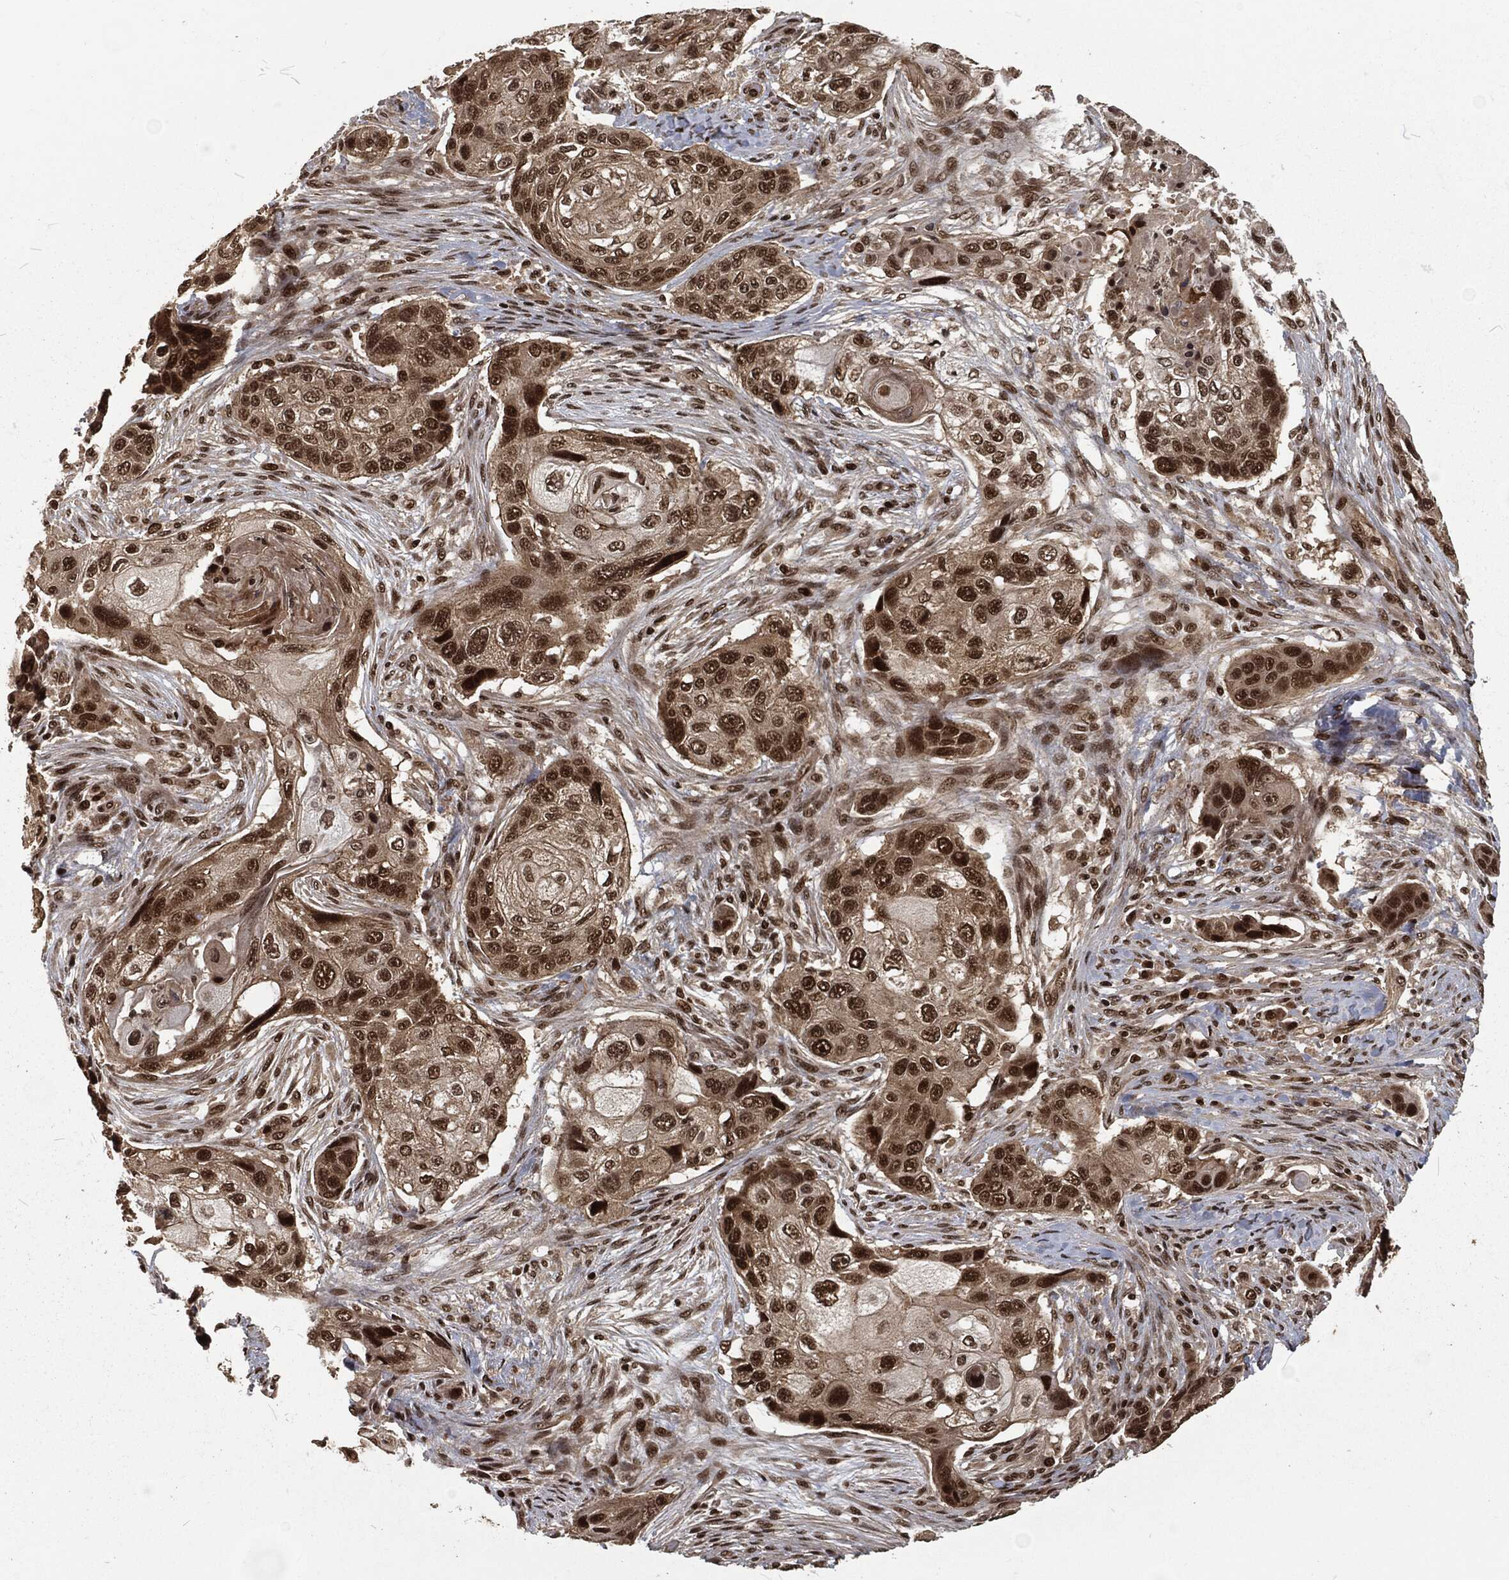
{"staining": {"intensity": "strong", "quantity": "25%-75%", "location": "nuclear"}, "tissue": "lung cancer", "cell_type": "Tumor cells", "image_type": "cancer", "snomed": [{"axis": "morphology", "description": "Normal tissue, NOS"}, {"axis": "morphology", "description": "Squamous cell carcinoma, NOS"}, {"axis": "topography", "description": "Bronchus"}, {"axis": "topography", "description": "Lung"}], "caption": "Immunohistochemistry (IHC) image of lung cancer (squamous cell carcinoma) stained for a protein (brown), which displays high levels of strong nuclear staining in approximately 25%-75% of tumor cells.", "gene": "NGRN", "patient": {"sex": "male", "age": 69}}